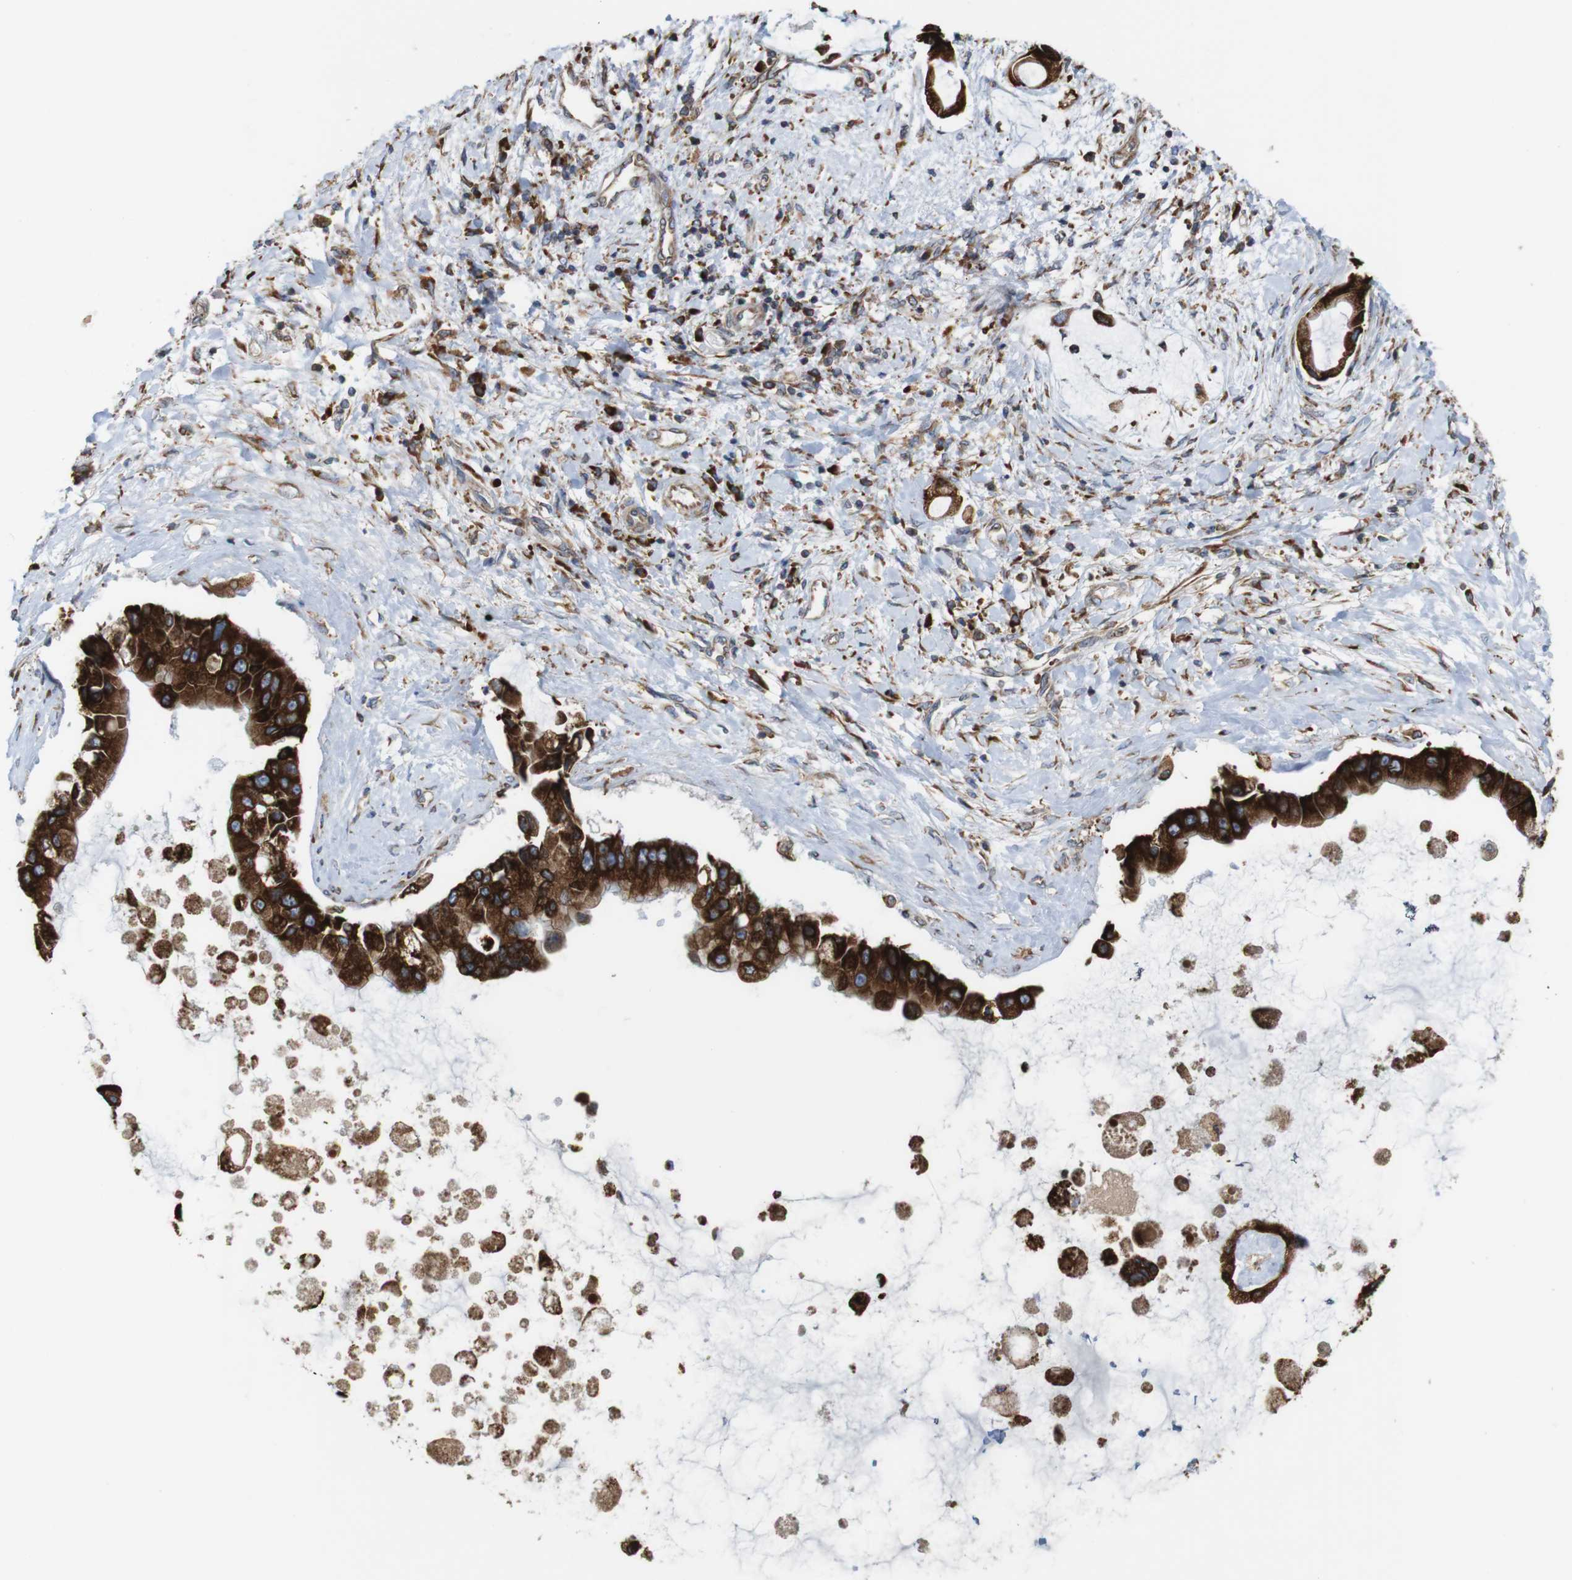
{"staining": {"intensity": "strong", "quantity": ">75%", "location": "cytoplasmic/membranous"}, "tissue": "liver cancer", "cell_type": "Tumor cells", "image_type": "cancer", "snomed": [{"axis": "morphology", "description": "Cholangiocarcinoma"}, {"axis": "topography", "description": "Liver"}], "caption": "Immunohistochemical staining of human liver cancer demonstrates high levels of strong cytoplasmic/membranous protein staining in about >75% of tumor cells. Ihc stains the protein in brown and the nuclei are stained blue.", "gene": "UGGT1", "patient": {"sex": "male", "age": 50}}